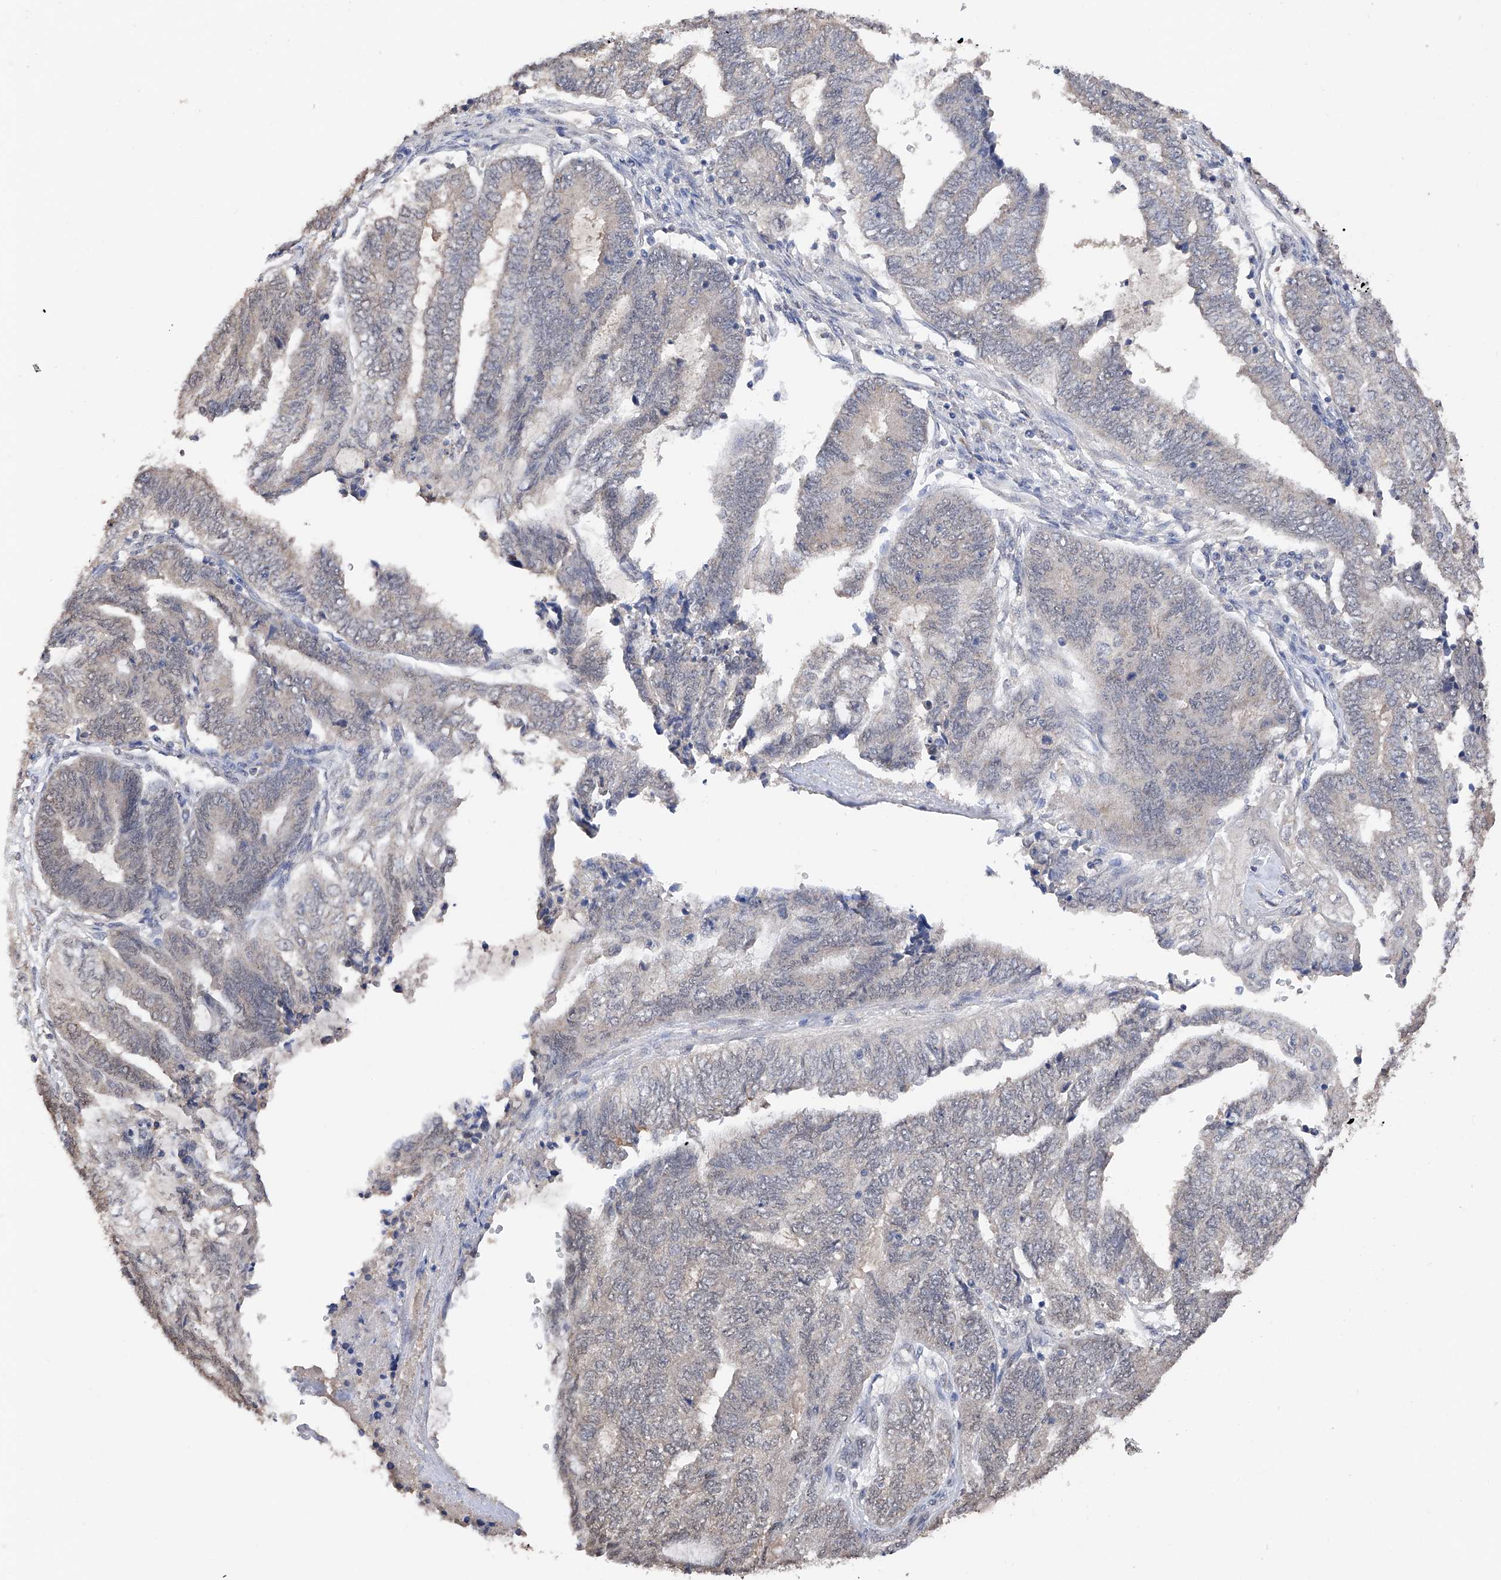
{"staining": {"intensity": "negative", "quantity": "none", "location": "none"}, "tissue": "endometrial cancer", "cell_type": "Tumor cells", "image_type": "cancer", "snomed": [{"axis": "morphology", "description": "Adenocarcinoma, NOS"}, {"axis": "topography", "description": "Uterus"}, {"axis": "topography", "description": "Endometrium"}], "caption": "This is an IHC image of endometrial cancer. There is no staining in tumor cells.", "gene": "DMAP1", "patient": {"sex": "female", "age": 70}}